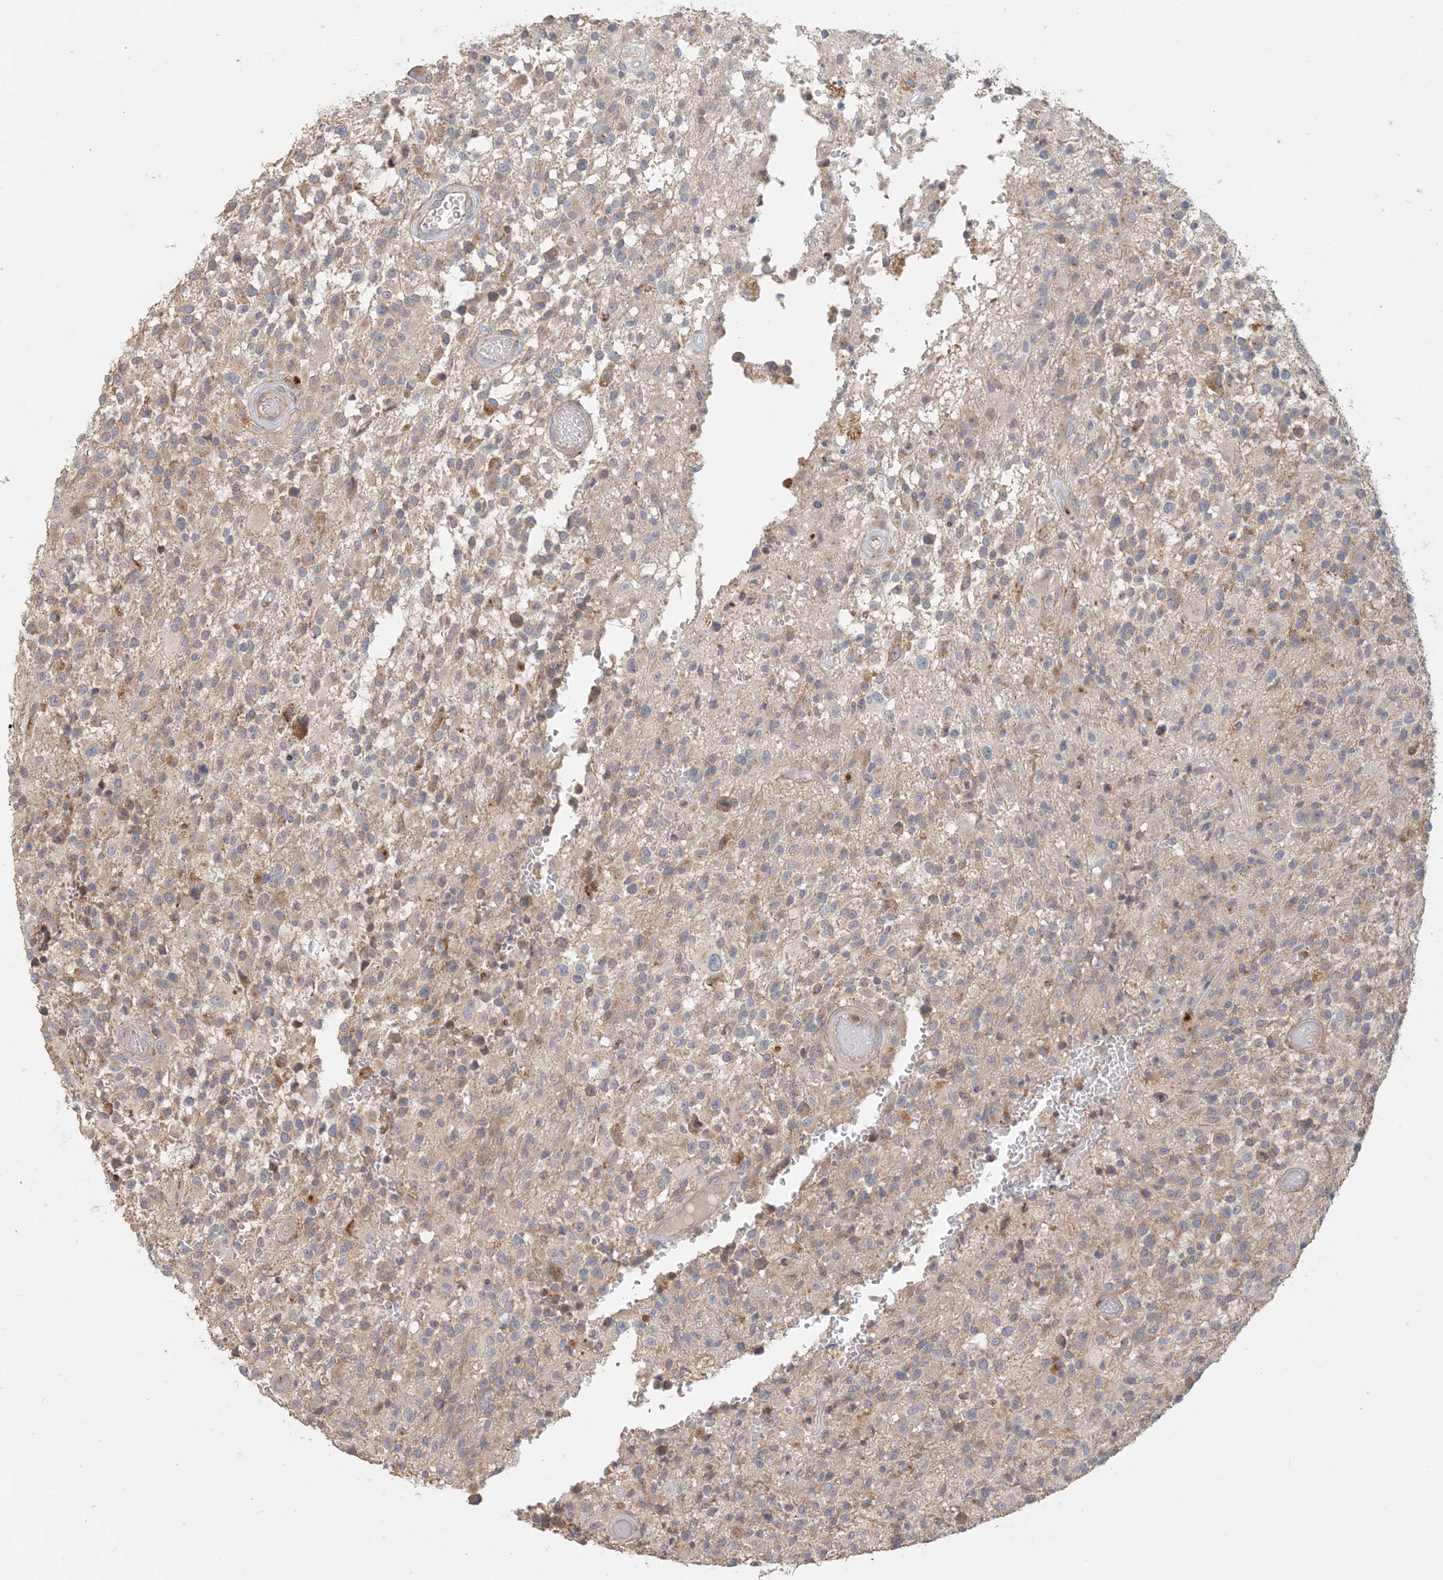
{"staining": {"intensity": "weak", "quantity": ">75%", "location": "cytoplasmic/membranous"}, "tissue": "glioma", "cell_type": "Tumor cells", "image_type": "cancer", "snomed": [{"axis": "morphology", "description": "Glioma, malignant, High grade"}, {"axis": "morphology", "description": "Glioblastoma, NOS"}, {"axis": "topography", "description": "Brain"}], "caption": "Immunohistochemical staining of glioma reveals weak cytoplasmic/membranous protein positivity in approximately >75% of tumor cells.", "gene": "SPPL2A", "patient": {"sex": "male", "age": 60}}